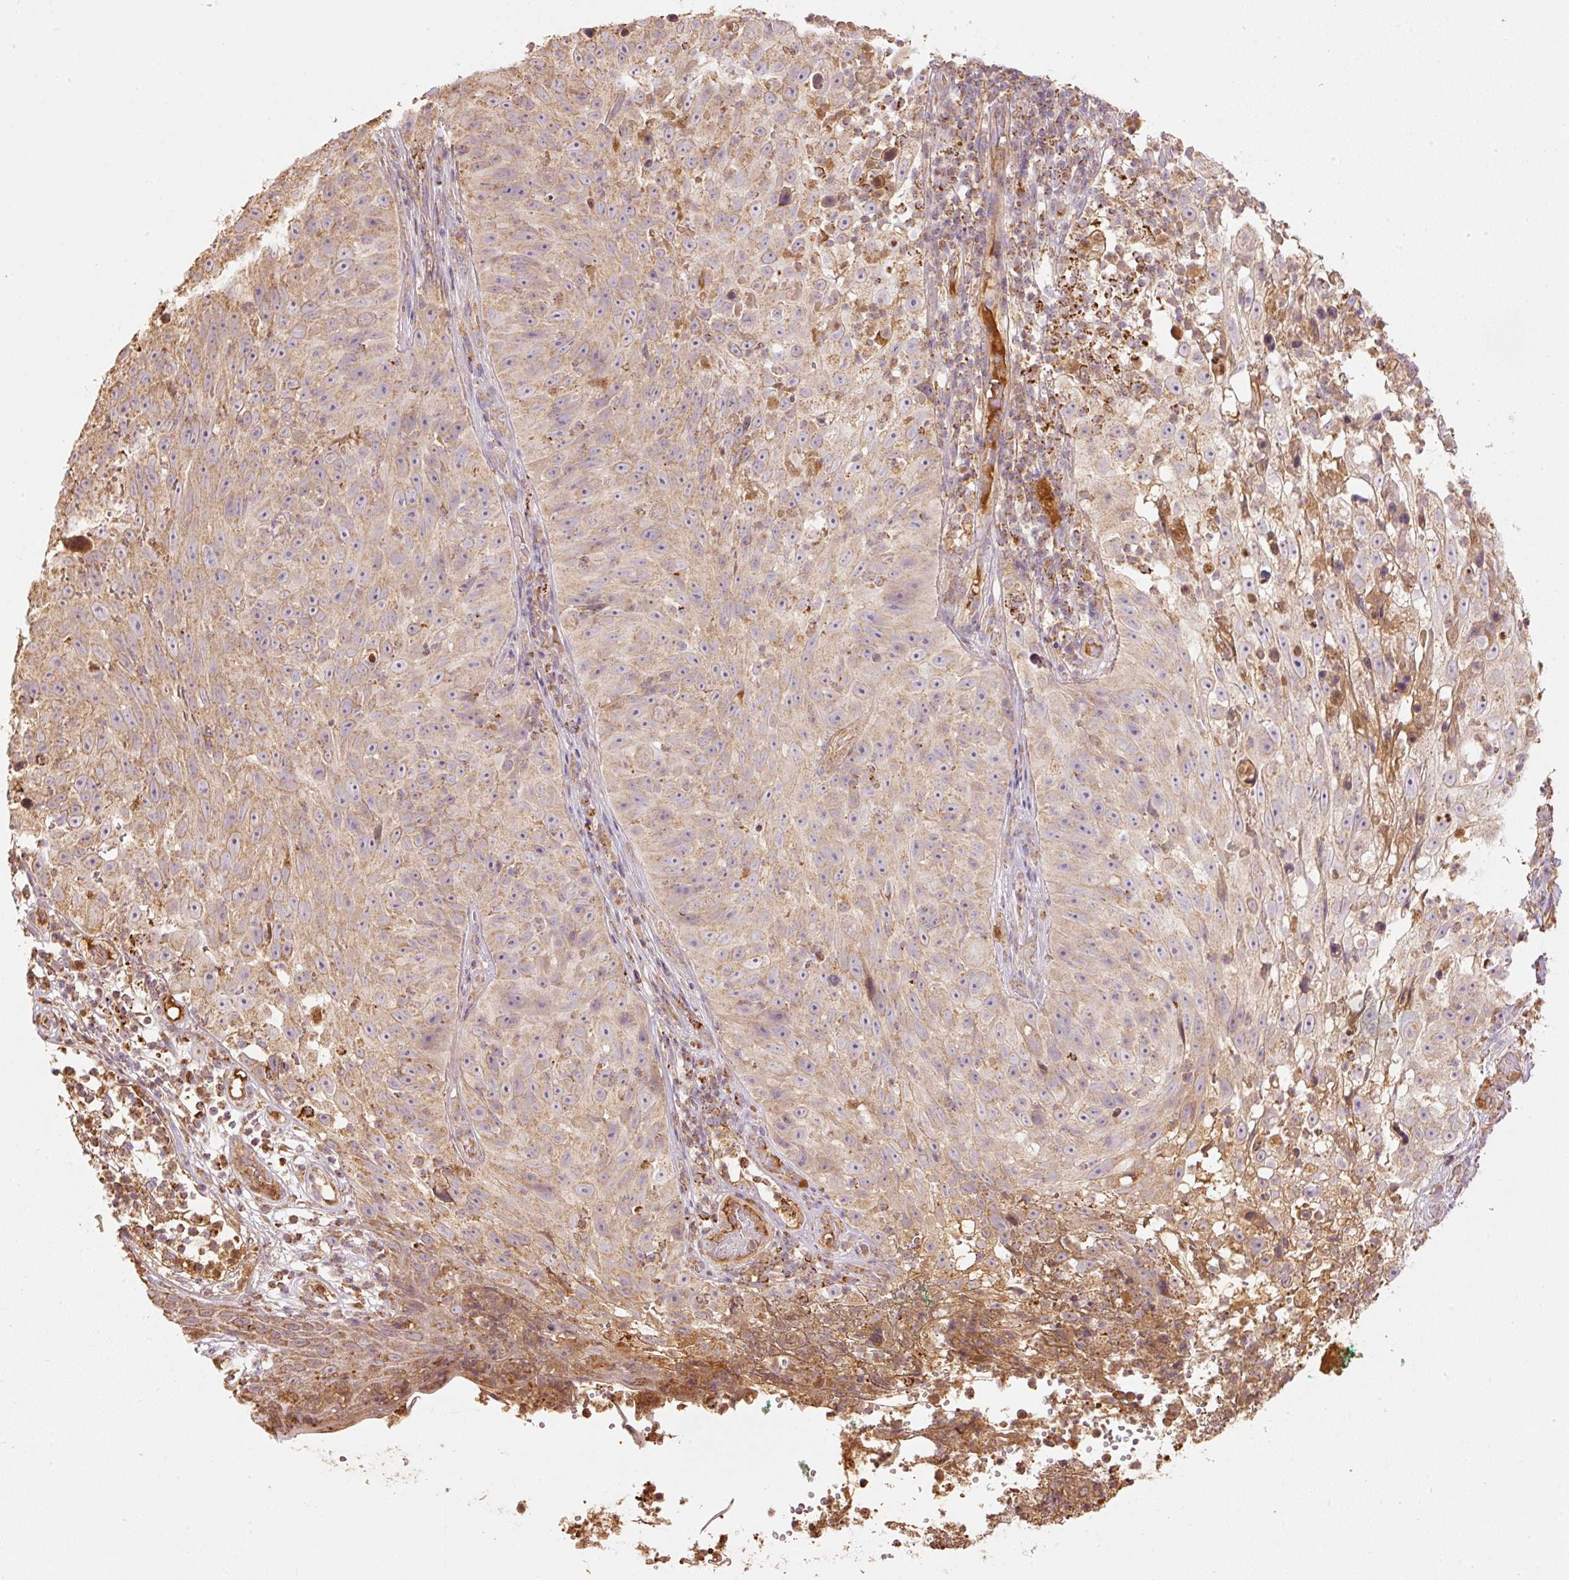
{"staining": {"intensity": "moderate", "quantity": "25%-75%", "location": "cytoplasmic/membranous"}, "tissue": "skin cancer", "cell_type": "Tumor cells", "image_type": "cancer", "snomed": [{"axis": "morphology", "description": "Squamous cell carcinoma, NOS"}, {"axis": "topography", "description": "Skin"}], "caption": "An immunohistochemistry (IHC) photomicrograph of tumor tissue is shown. Protein staining in brown highlights moderate cytoplasmic/membranous positivity in skin cancer (squamous cell carcinoma) within tumor cells. The staining was performed using DAB (3,3'-diaminobenzidine) to visualize the protein expression in brown, while the nuclei were stained in blue with hematoxylin (Magnification: 20x).", "gene": "PSENEN", "patient": {"sex": "female", "age": 87}}